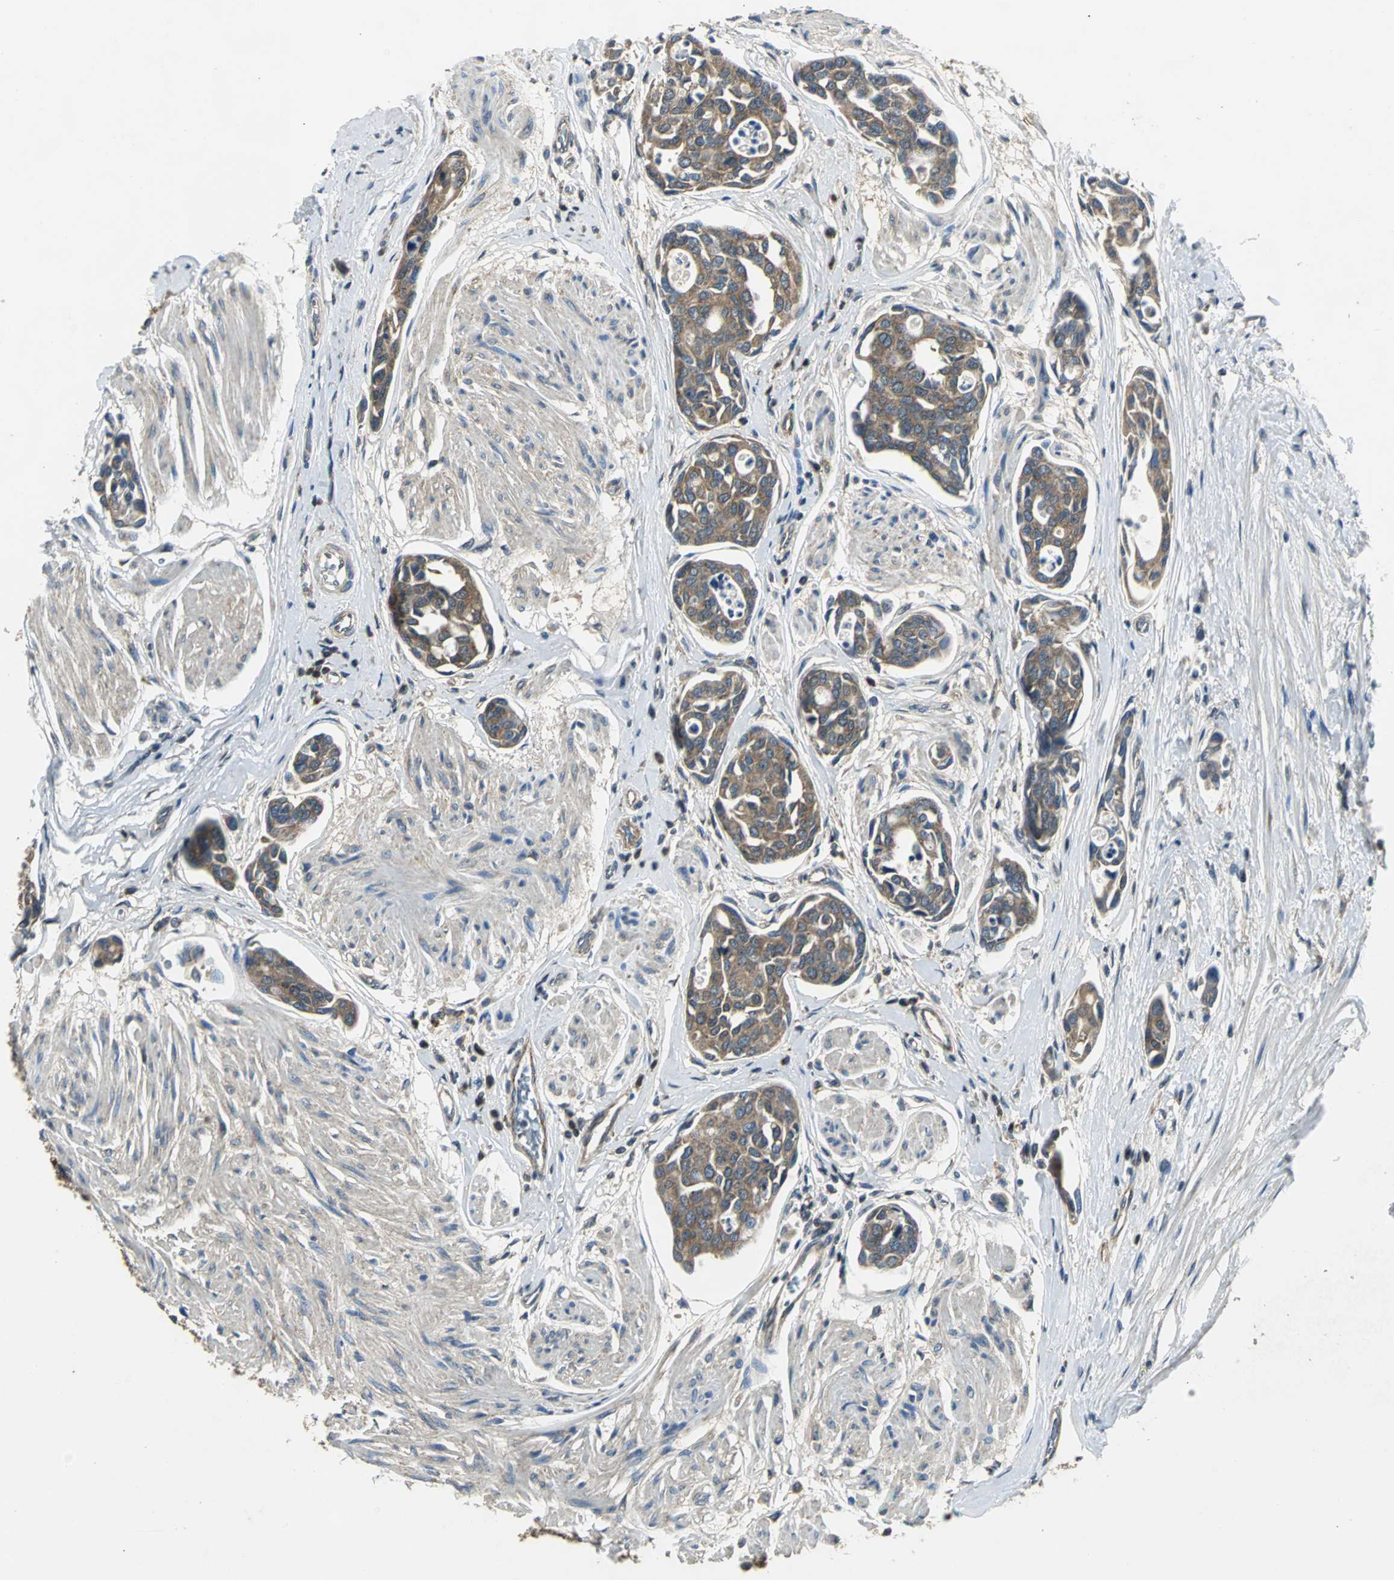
{"staining": {"intensity": "moderate", "quantity": ">75%", "location": "cytoplasmic/membranous"}, "tissue": "urothelial cancer", "cell_type": "Tumor cells", "image_type": "cancer", "snomed": [{"axis": "morphology", "description": "Urothelial carcinoma, High grade"}, {"axis": "topography", "description": "Urinary bladder"}], "caption": "This micrograph demonstrates urothelial cancer stained with IHC to label a protein in brown. The cytoplasmic/membranous of tumor cells show moderate positivity for the protein. Nuclei are counter-stained blue.", "gene": "IRF3", "patient": {"sex": "male", "age": 78}}